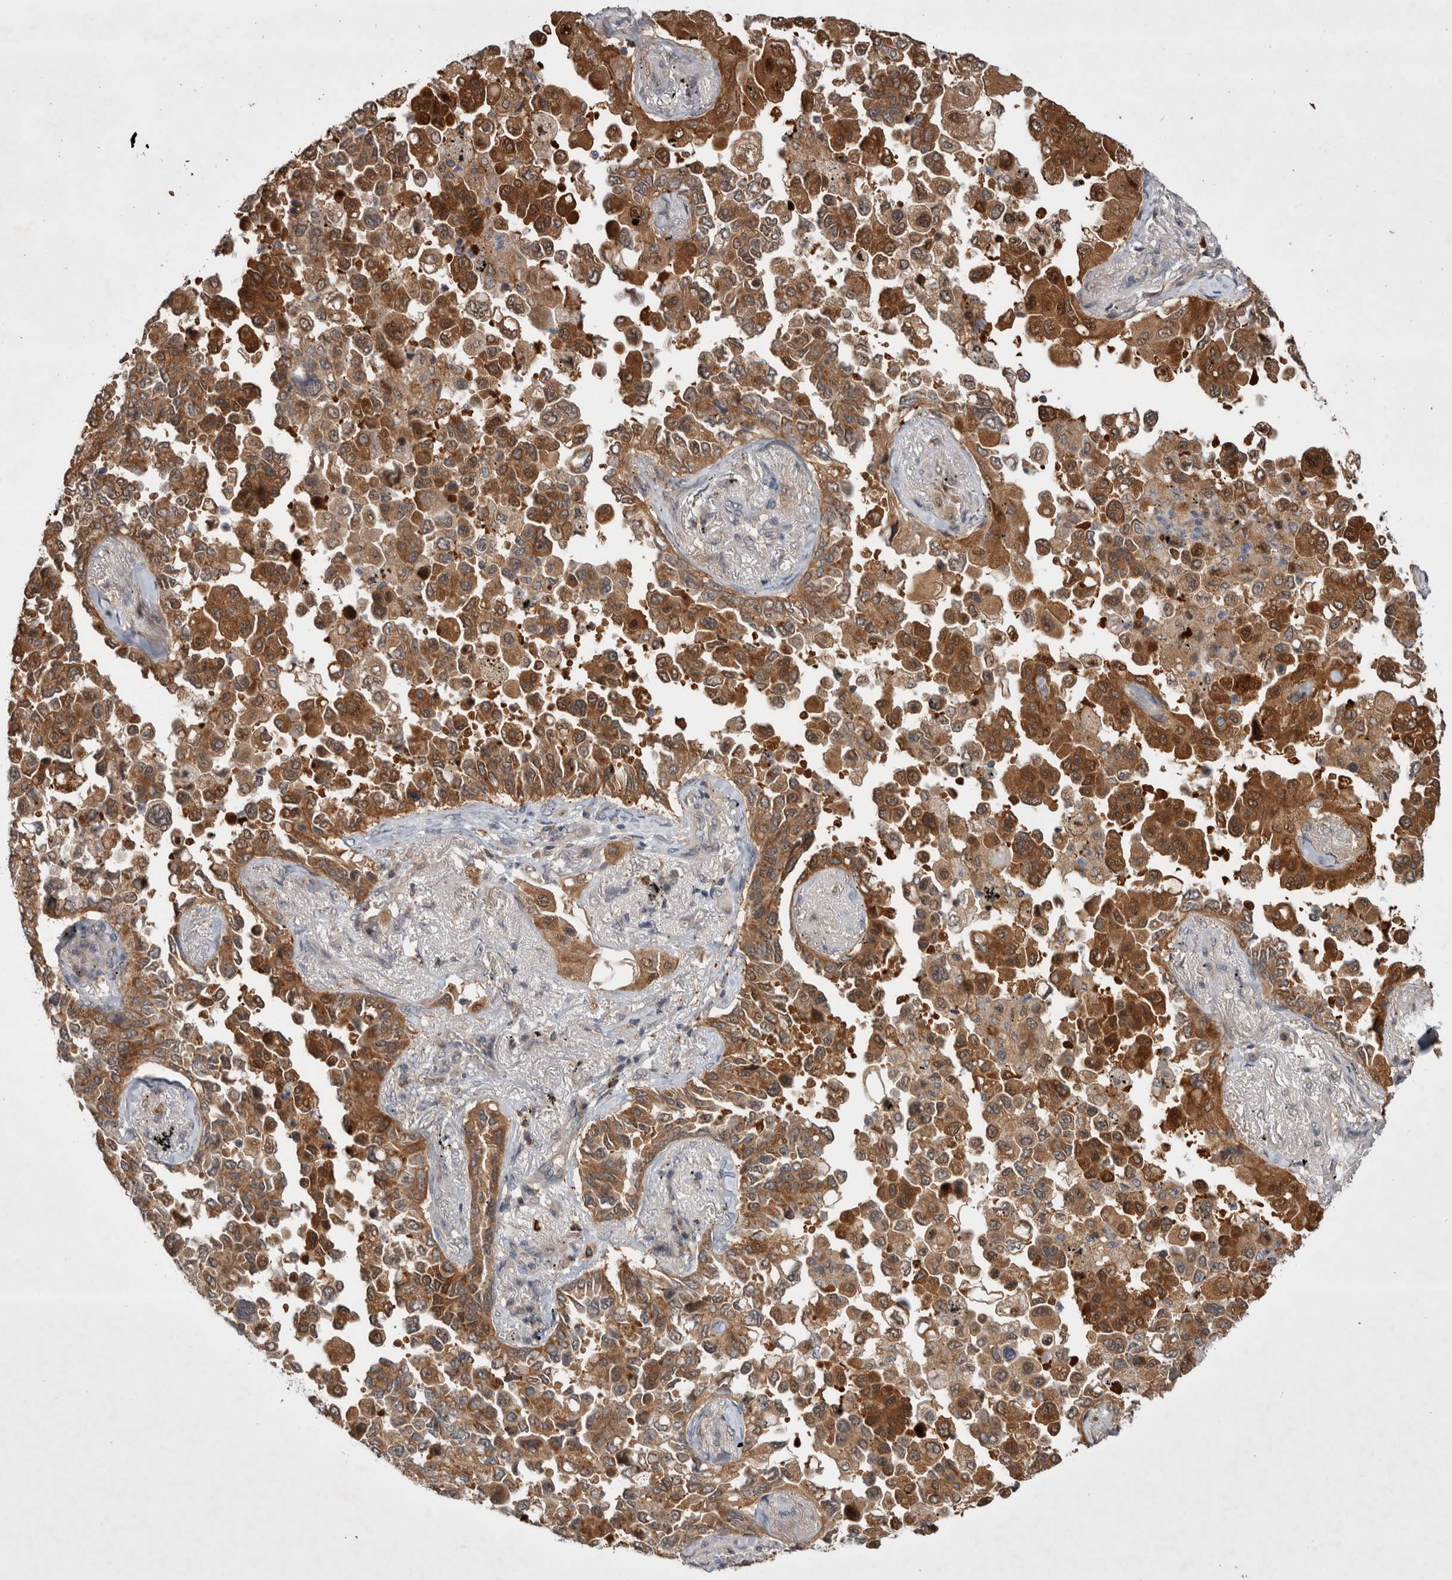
{"staining": {"intensity": "strong", "quantity": ">75%", "location": "cytoplasmic/membranous"}, "tissue": "lung cancer", "cell_type": "Tumor cells", "image_type": "cancer", "snomed": [{"axis": "morphology", "description": "Adenocarcinoma, NOS"}, {"axis": "topography", "description": "Lung"}], "caption": "The histopathology image demonstrates immunohistochemical staining of adenocarcinoma (lung). There is strong cytoplasmic/membranous staining is appreciated in about >75% of tumor cells. (DAB (3,3'-diaminobenzidine) IHC with brightfield microscopy, high magnification).", "gene": "MRPL37", "patient": {"sex": "female", "age": 67}}